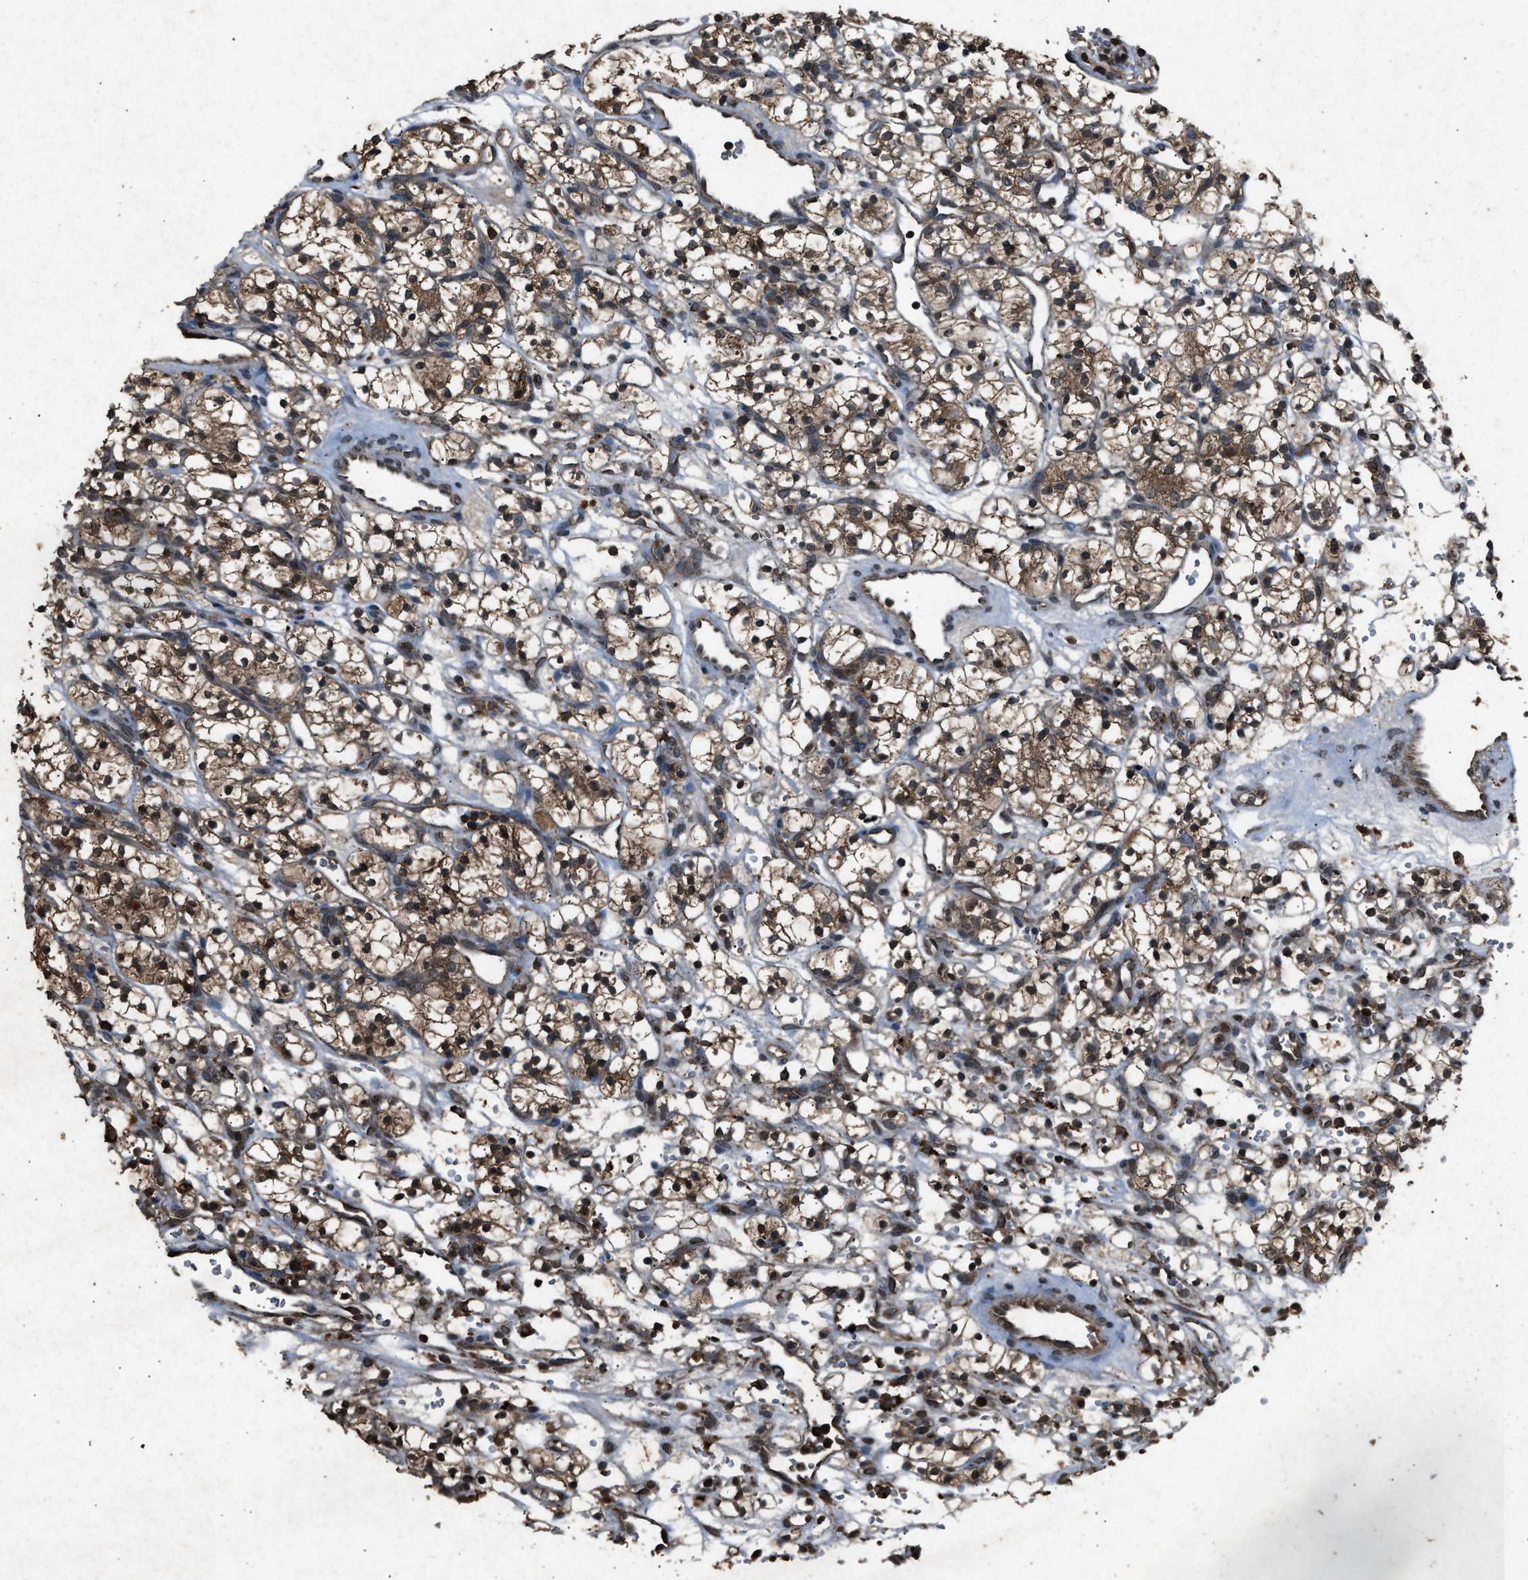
{"staining": {"intensity": "moderate", "quantity": ">75%", "location": "cytoplasmic/membranous"}, "tissue": "renal cancer", "cell_type": "Tumor cells", "image_type": "cancer", "snomed": [{"axis": "morphology", "description": "Adenocarcinoma, NOS"}, {"axis": "topography", "description": "Kidney"}], "caption": "An IHC micrograph of tumor tissue is shown. Protein staining in brown highlights moderate cytoplasmic/membranous positivity in renal cancer (adenocarcinoma) within tumor cells.", "gene": "OAS1", "patient": {"sex": "female", "age": 57}}